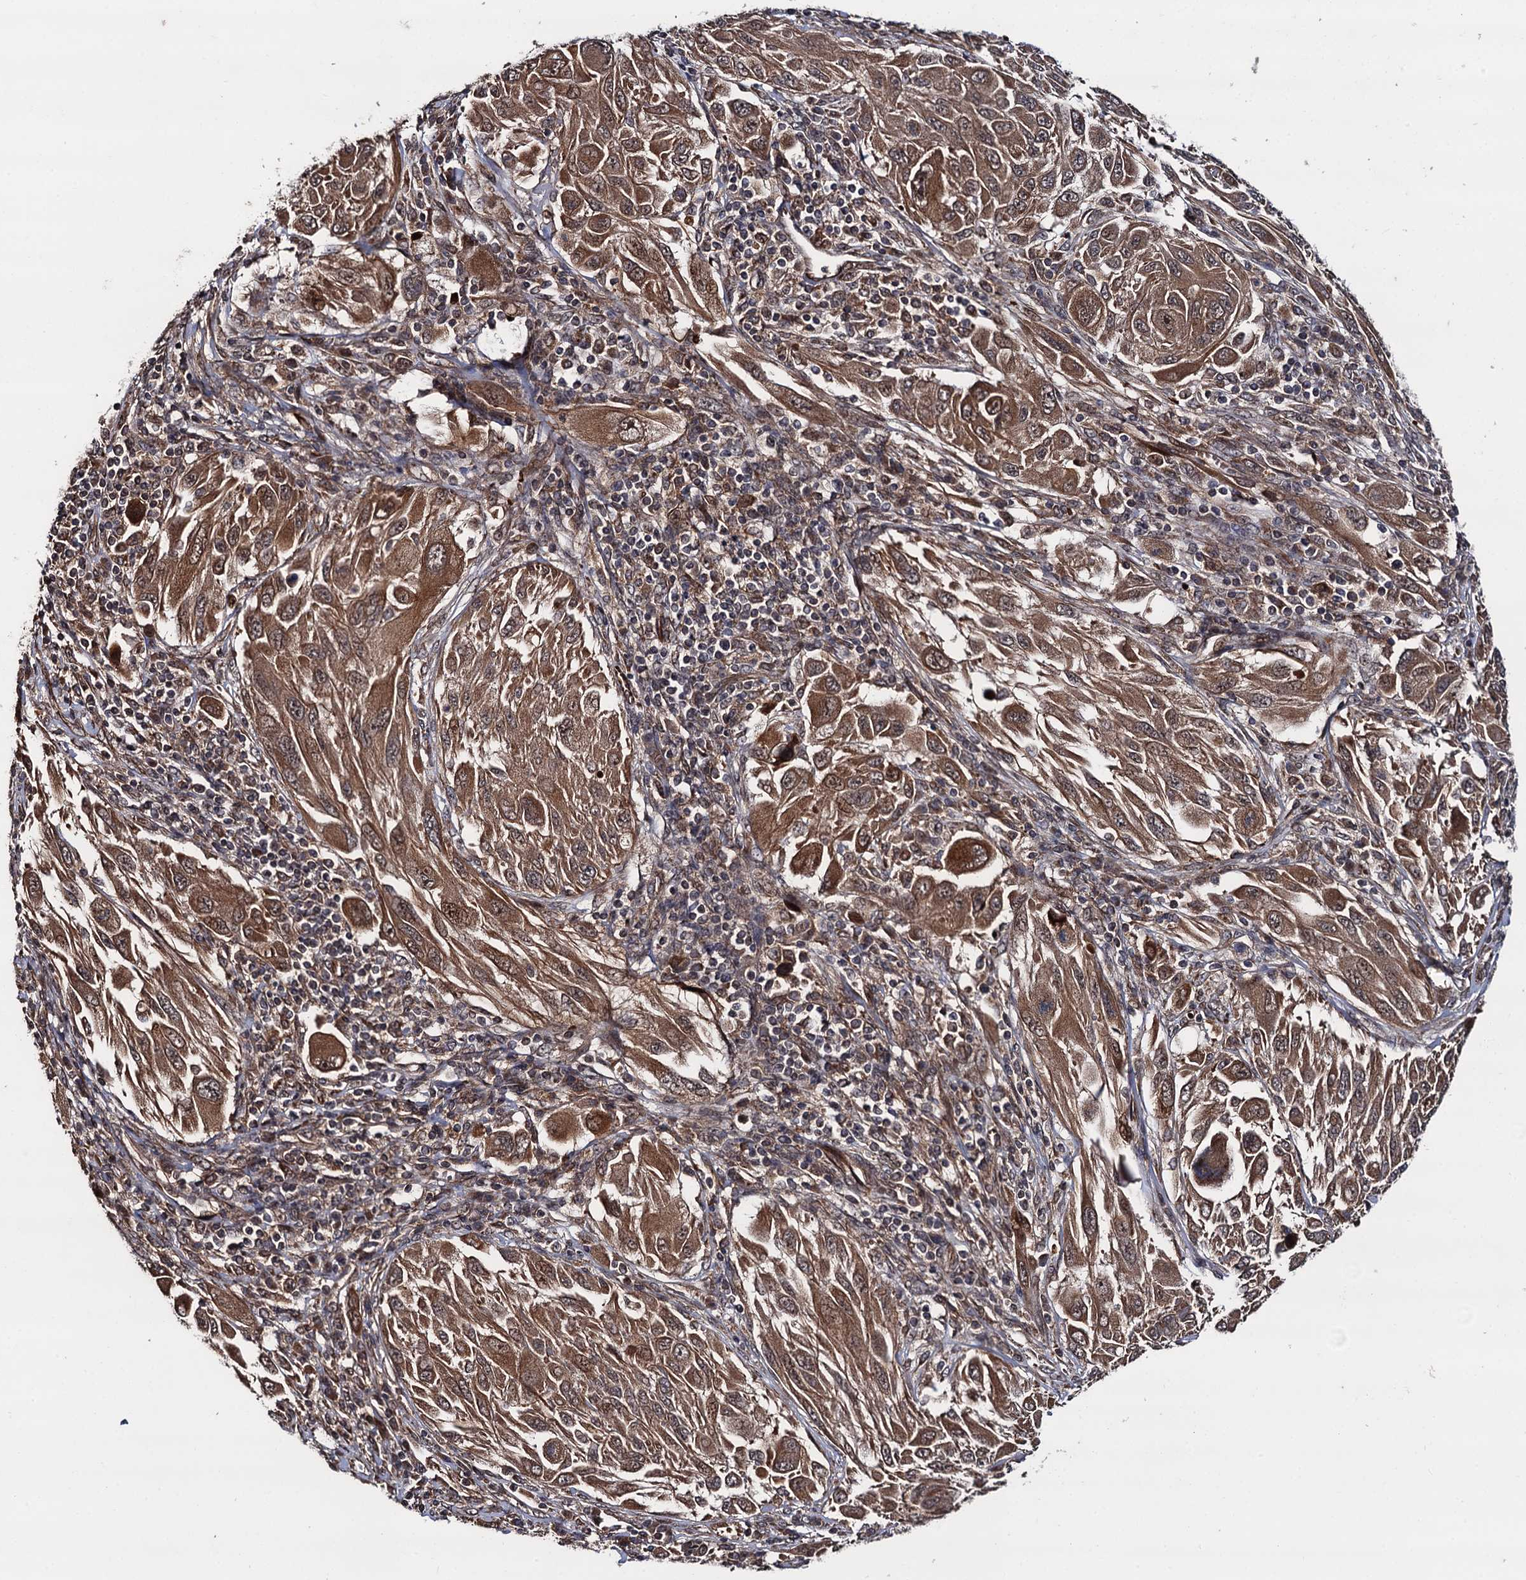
{"staining": {"intensity": "moderate", "quantity": ">75%", "location": "cytoplasmic/membranous"}, "tissue": "melanoma", "cell_type": "Tumor cells", "image_type": "cancer", "snomed": [{"axis": "morphology", "description": "Malignant melanoma, NOS"}, {"axis": "topography", "description": "Skin"}], "caption": "About >75% of tumor cells in melanoma show moderate cytoplasmic/membranous protein staining as visualized by brown immunohistochemical staining.", "gene": "FSIP1", "patient": {"sex": "female", "age": 91}}